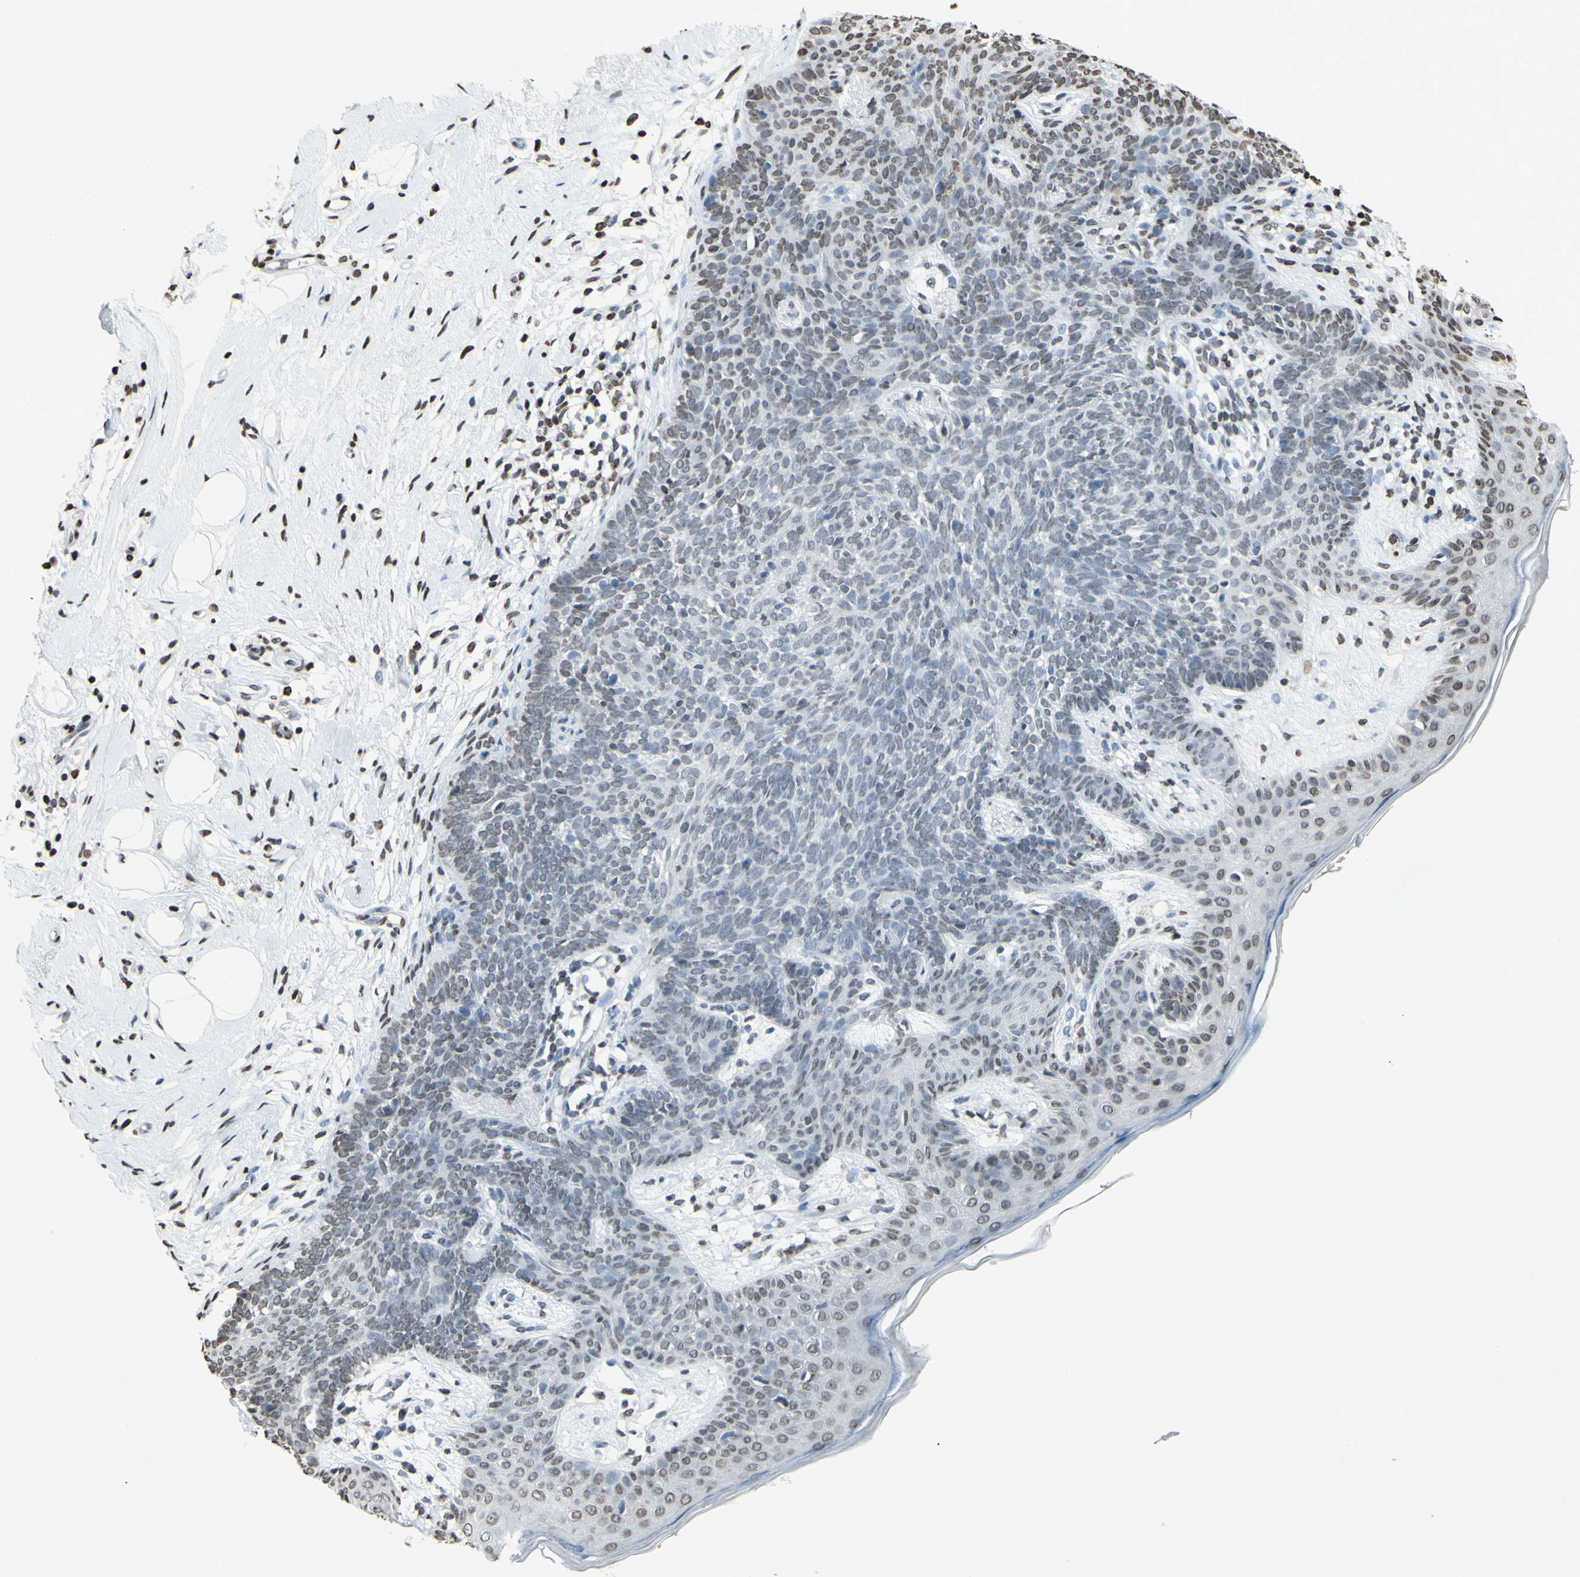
{"staining": {"intensity": "weak", "quantity": "<25%", "location": "nuclear"}, "tissue": "skin cancer", "cell_type": "Tumor cells", "image_type": "cancer", "snomed": [{"axis": "morphology", "description": "Developmental malformation"}, {"axis": "morphology", "description": "Basal cell carcinoma"}, {"axis": "topography", "description": "Skin"}], "caption": "The image reveals no significant expression in tumor cells of skin cancer (basal cell carcinoma).", "gene": "CD79B", "patient": {"sex": "female", "age": 62}}